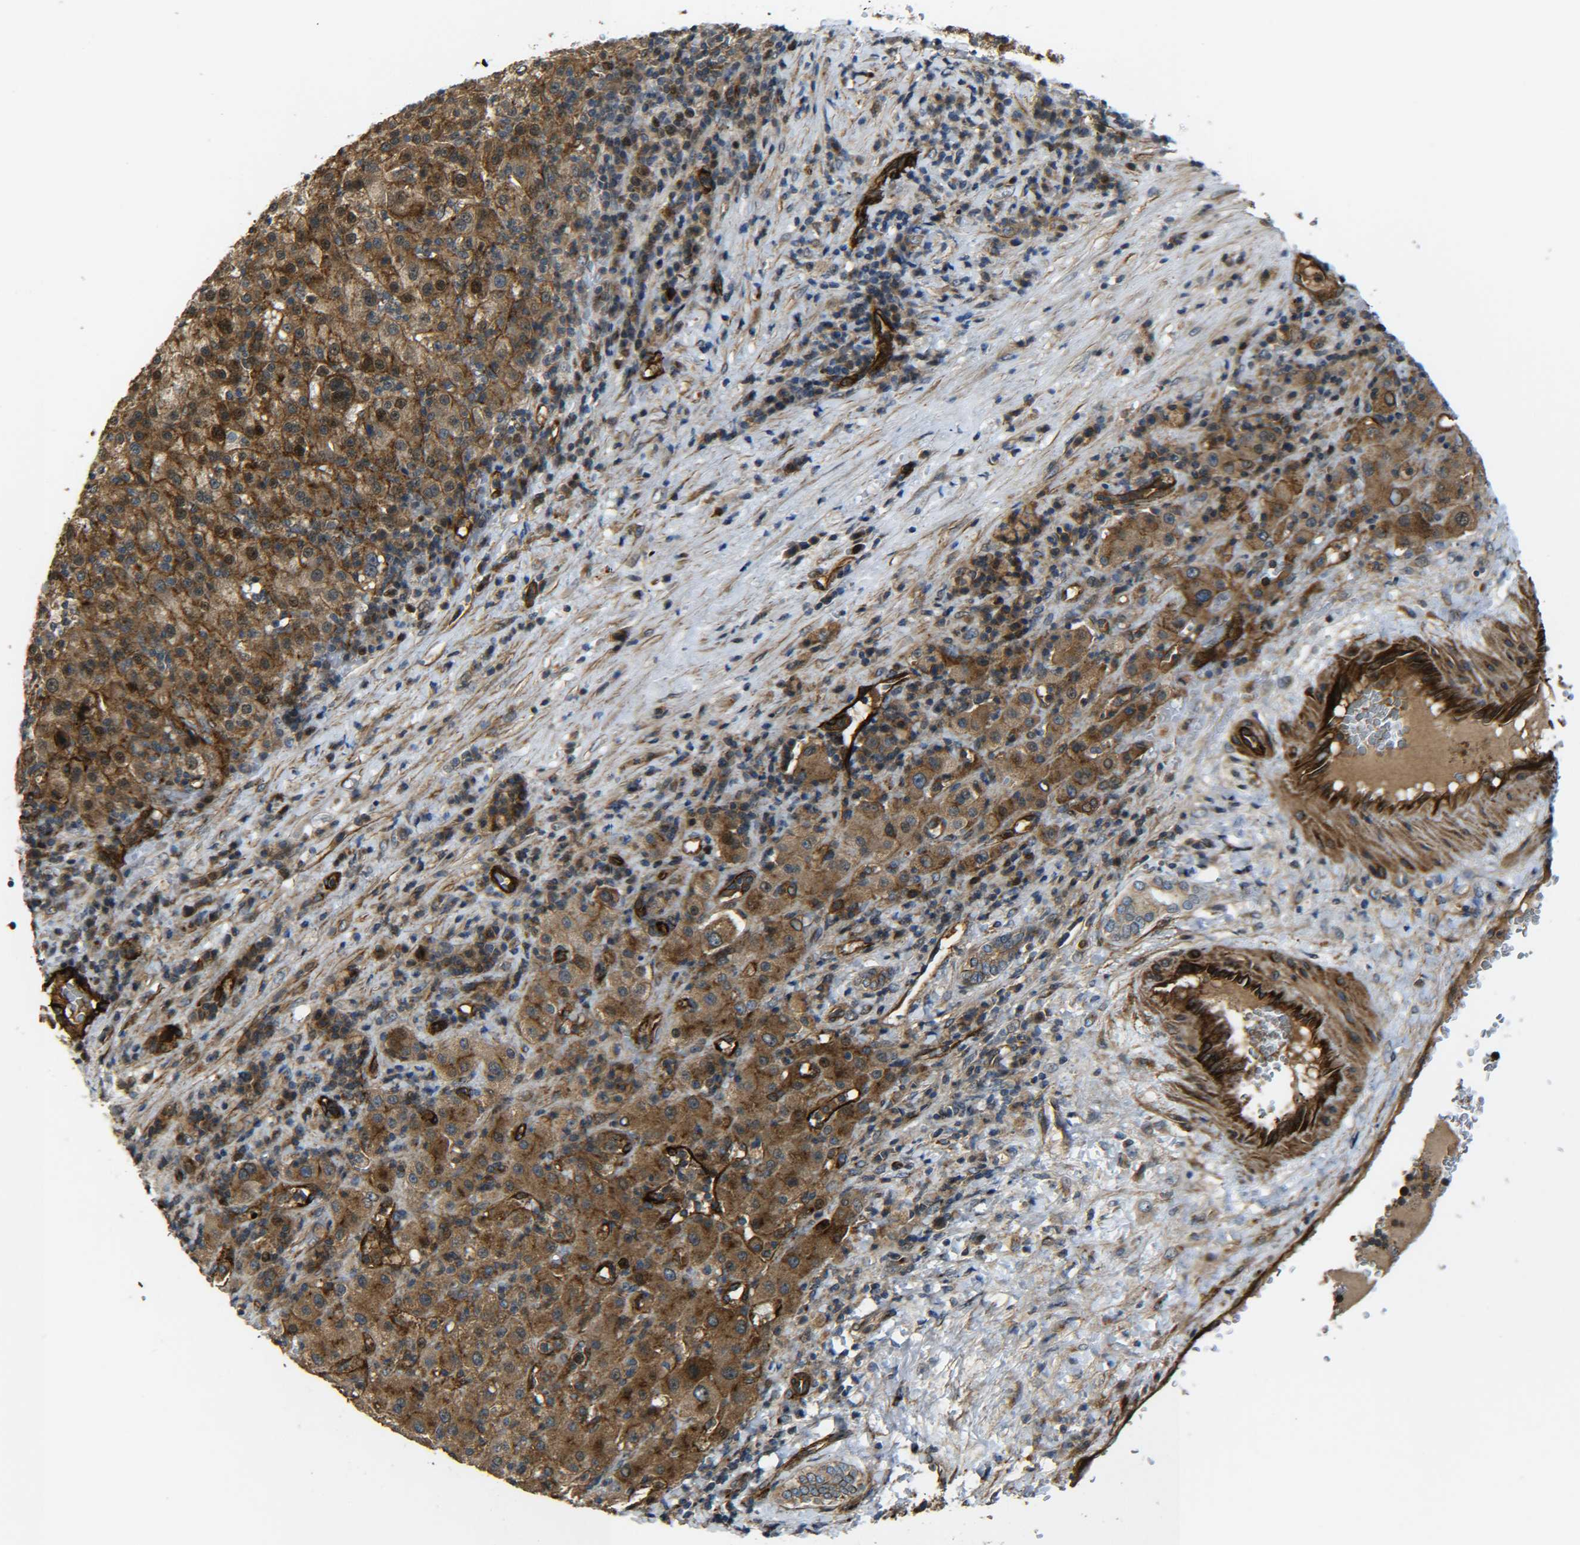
{"staining": {"intensity": "moderate", "quantity": ">75%", "location": "cytoplasmic/membranous,nuclear"}, "tissue": "liver cancer", "cell_type": "Tumor cells", "image_type": "cancer", "snomed": [{"axis": "morphology", "description": "Carcinoma, Hepatocellular, NOS"}, {"axis": "topography", "description": "Liver"}], "caption": "Immunohistochemistry (IHC) photomicrograph of liver cancer stained for a protein (brown), which exhibits medium levels of moderate cytoplasmic/membranous and nuclear positivity in about >75% of tumor cells.", "gene": "ECE1", "patient": {"sex": "female", "age": 58}}